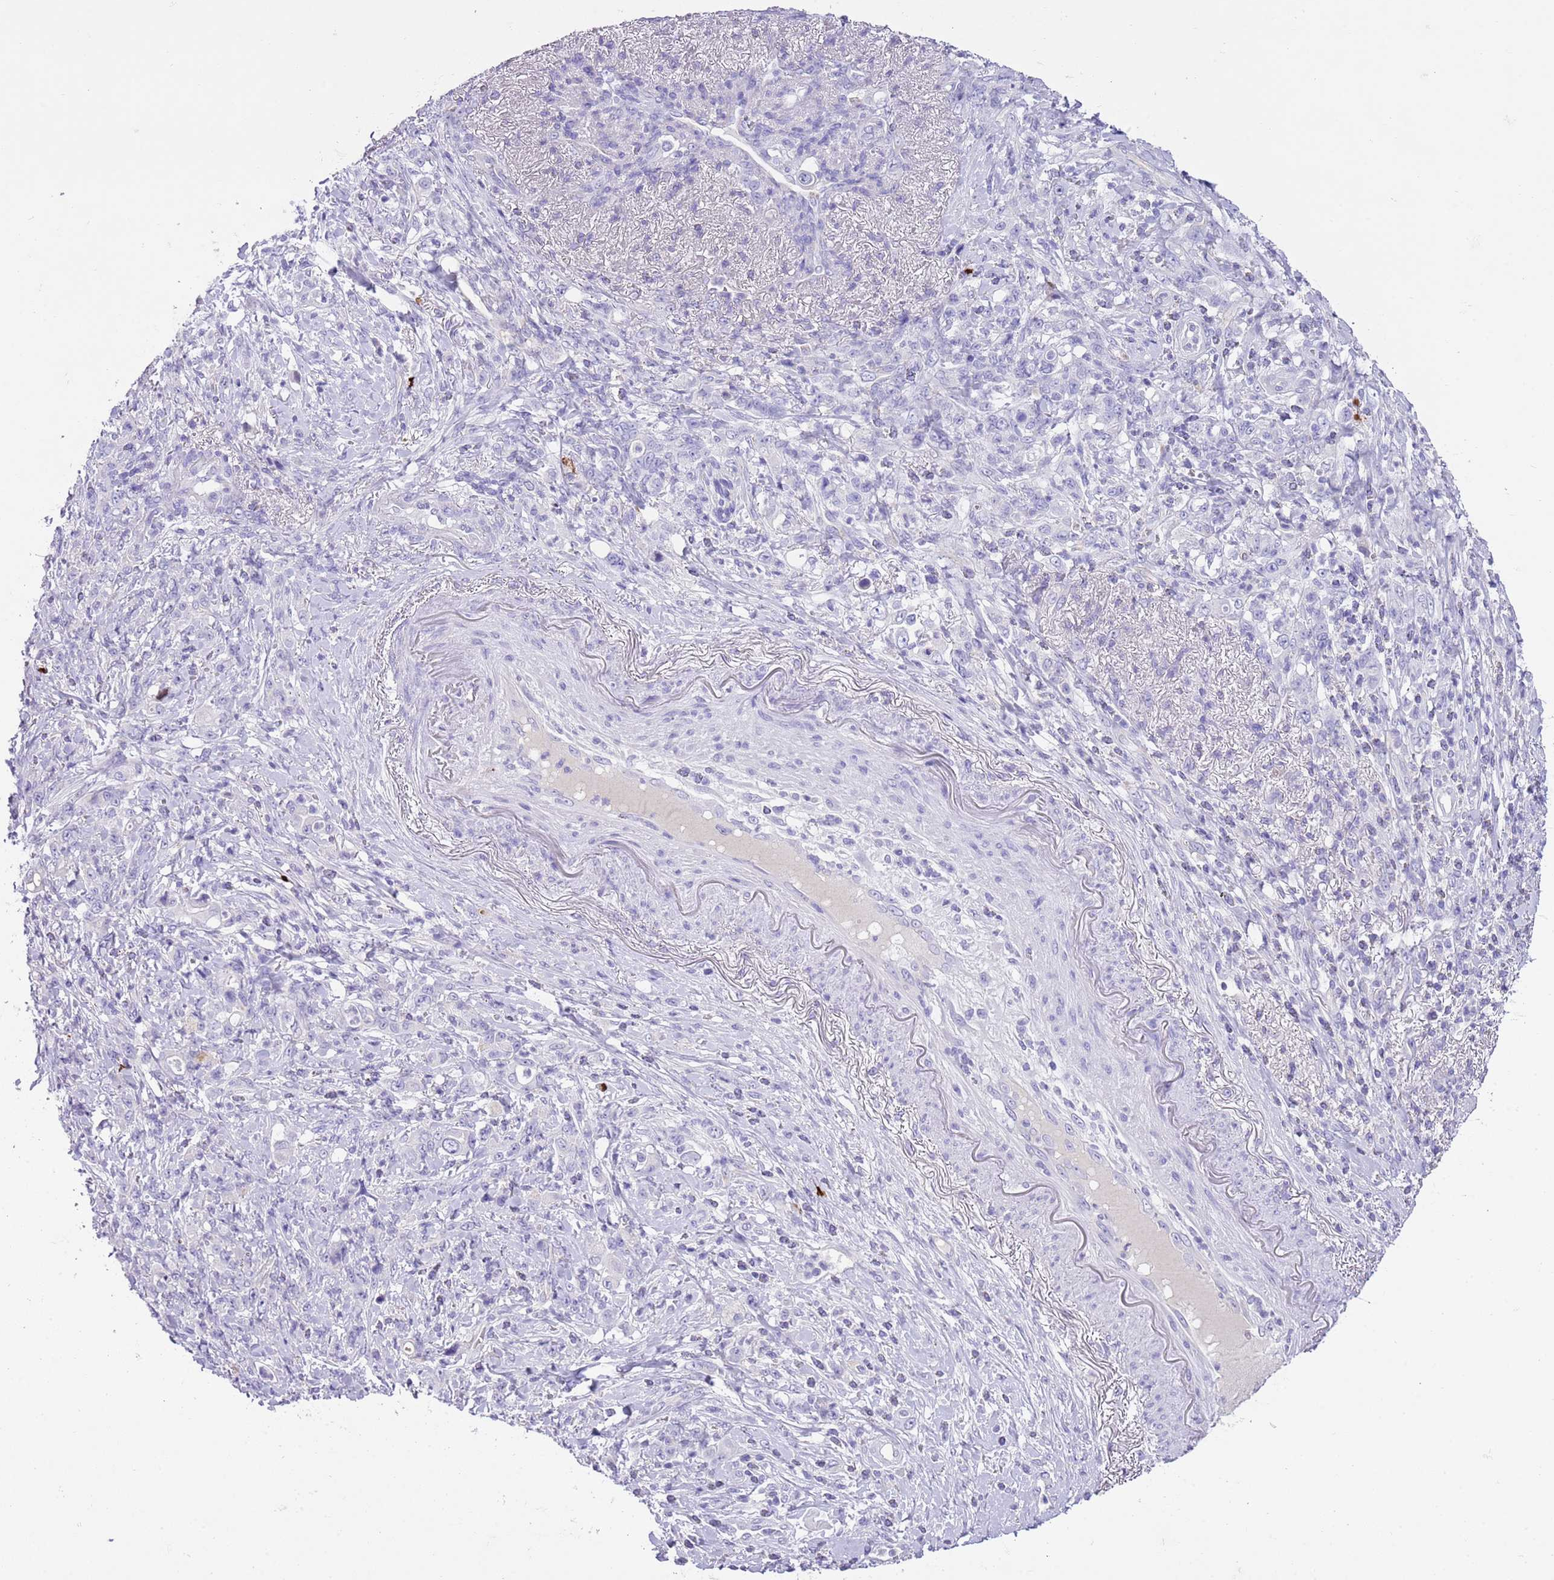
{"staining": {"intensity": "negative", "quantity": "none", "location": "none"}, "tissue": "stomach cancer", "cell_type": "Tumor cells", "image_type": "cancer", "snomed": [{"axis": "morphology", "description": "Normal tissue, NOS"}, {"axis": "morphology", "description": "Adenocarcinoma, NOS"}, {"axis": "topography", "description": "Stomach"}], "caption": "An IHC micrograph of stomach cancer (adenocarcinoma) is shown. There is no staining in tumor cells of stomach cancer (adenocarcinoma).", "gene": "CLEC2A", "patient": {"sex": "female", "age": 79}}